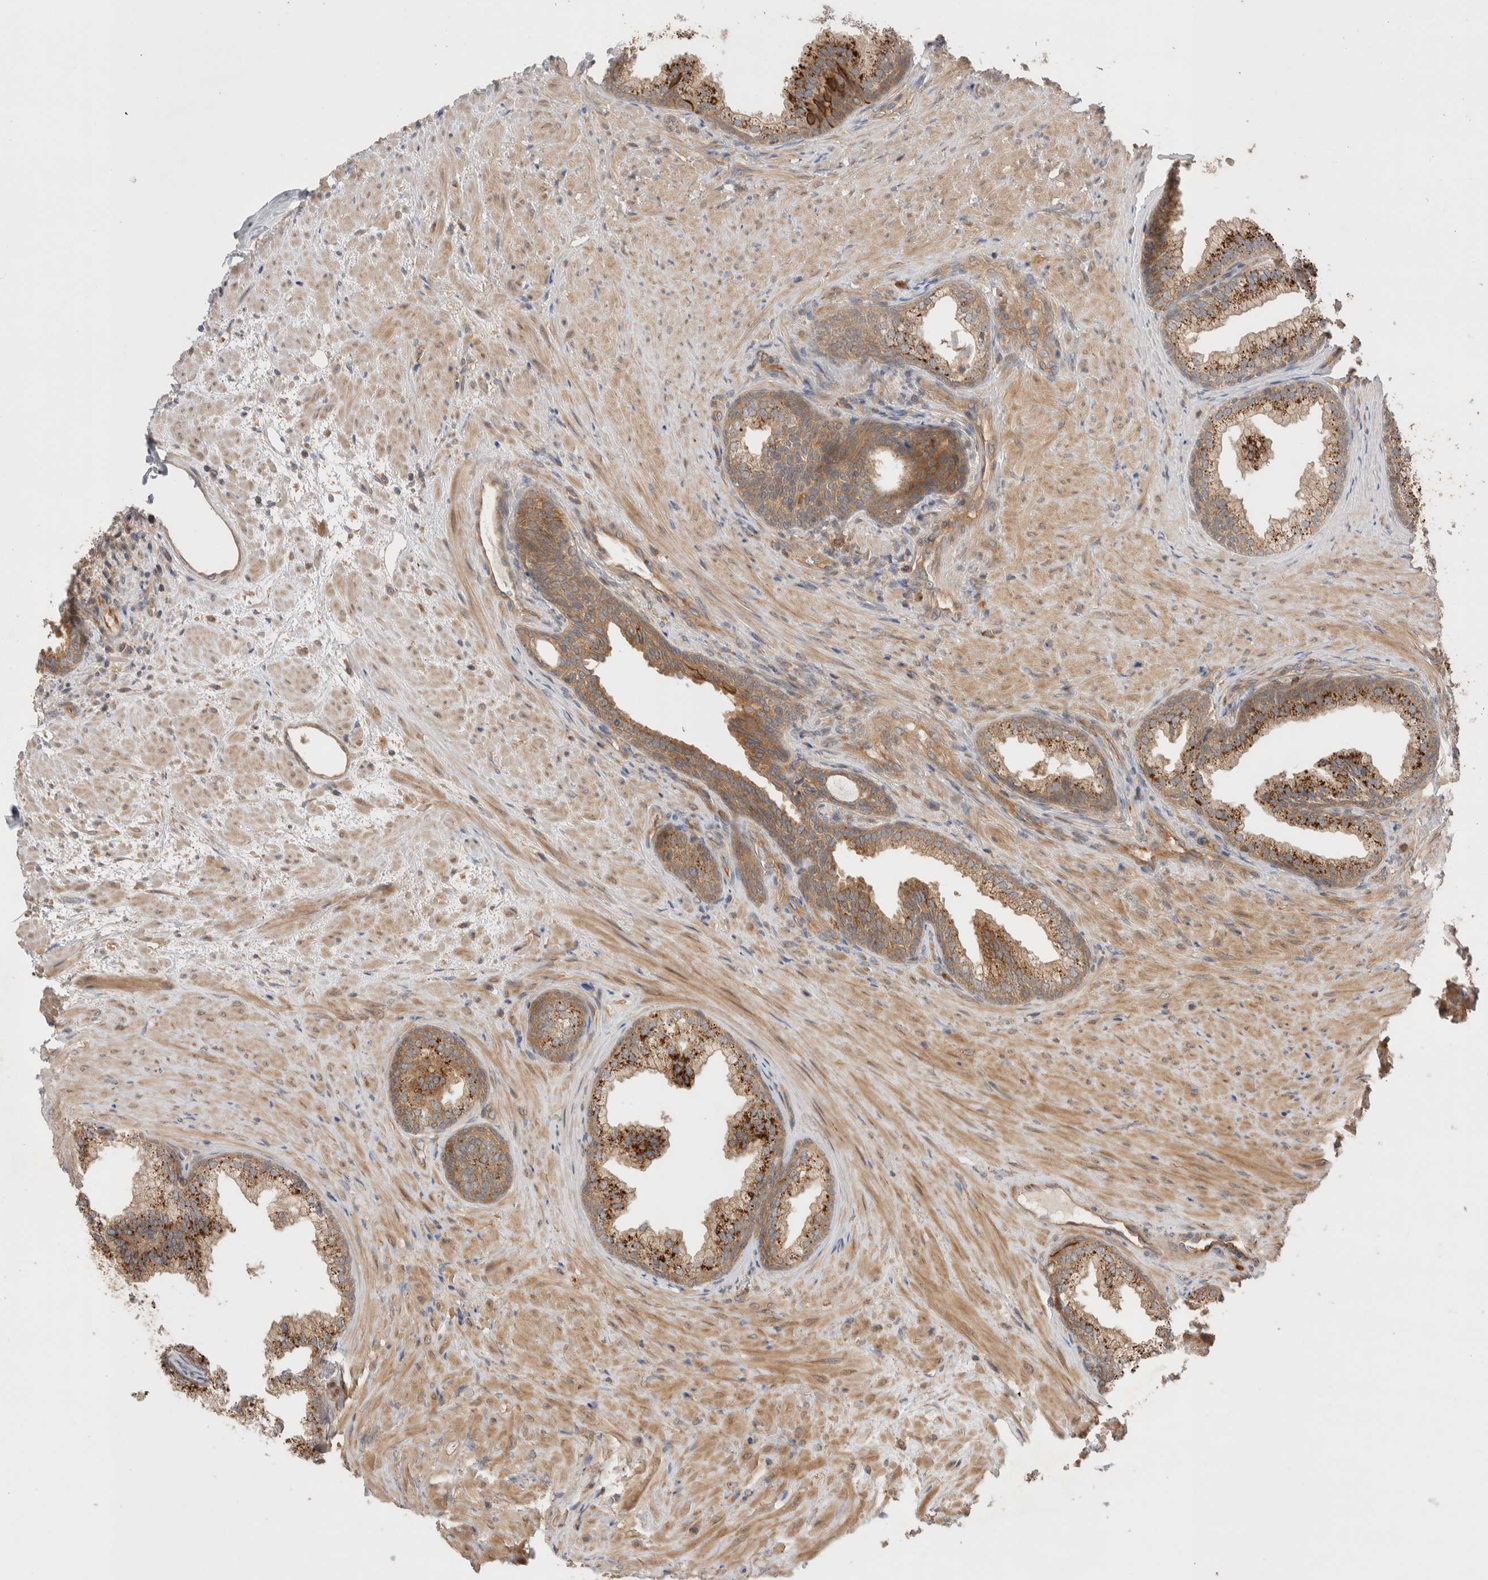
{"staining": {"intensity": "strong", "quantity": ">75%", "location": "cytoplasmic/membranous"}, "tissue": "prostate", "cell_type": "Glandular cells", "image_type": "normal", "snomed": [{"axis": "morphology", "description": "Normal tissue, NOS"}, {"axis": "topography", "description": "Prostate"}], "caption": "Brown immunohistochemical staining in benign human prostate demonstrates strong cytoplasmic/membranous expression in about >75% of glandular cells.", "gene": "VPS28", "patient": {"sex": "male", "age": 76}}